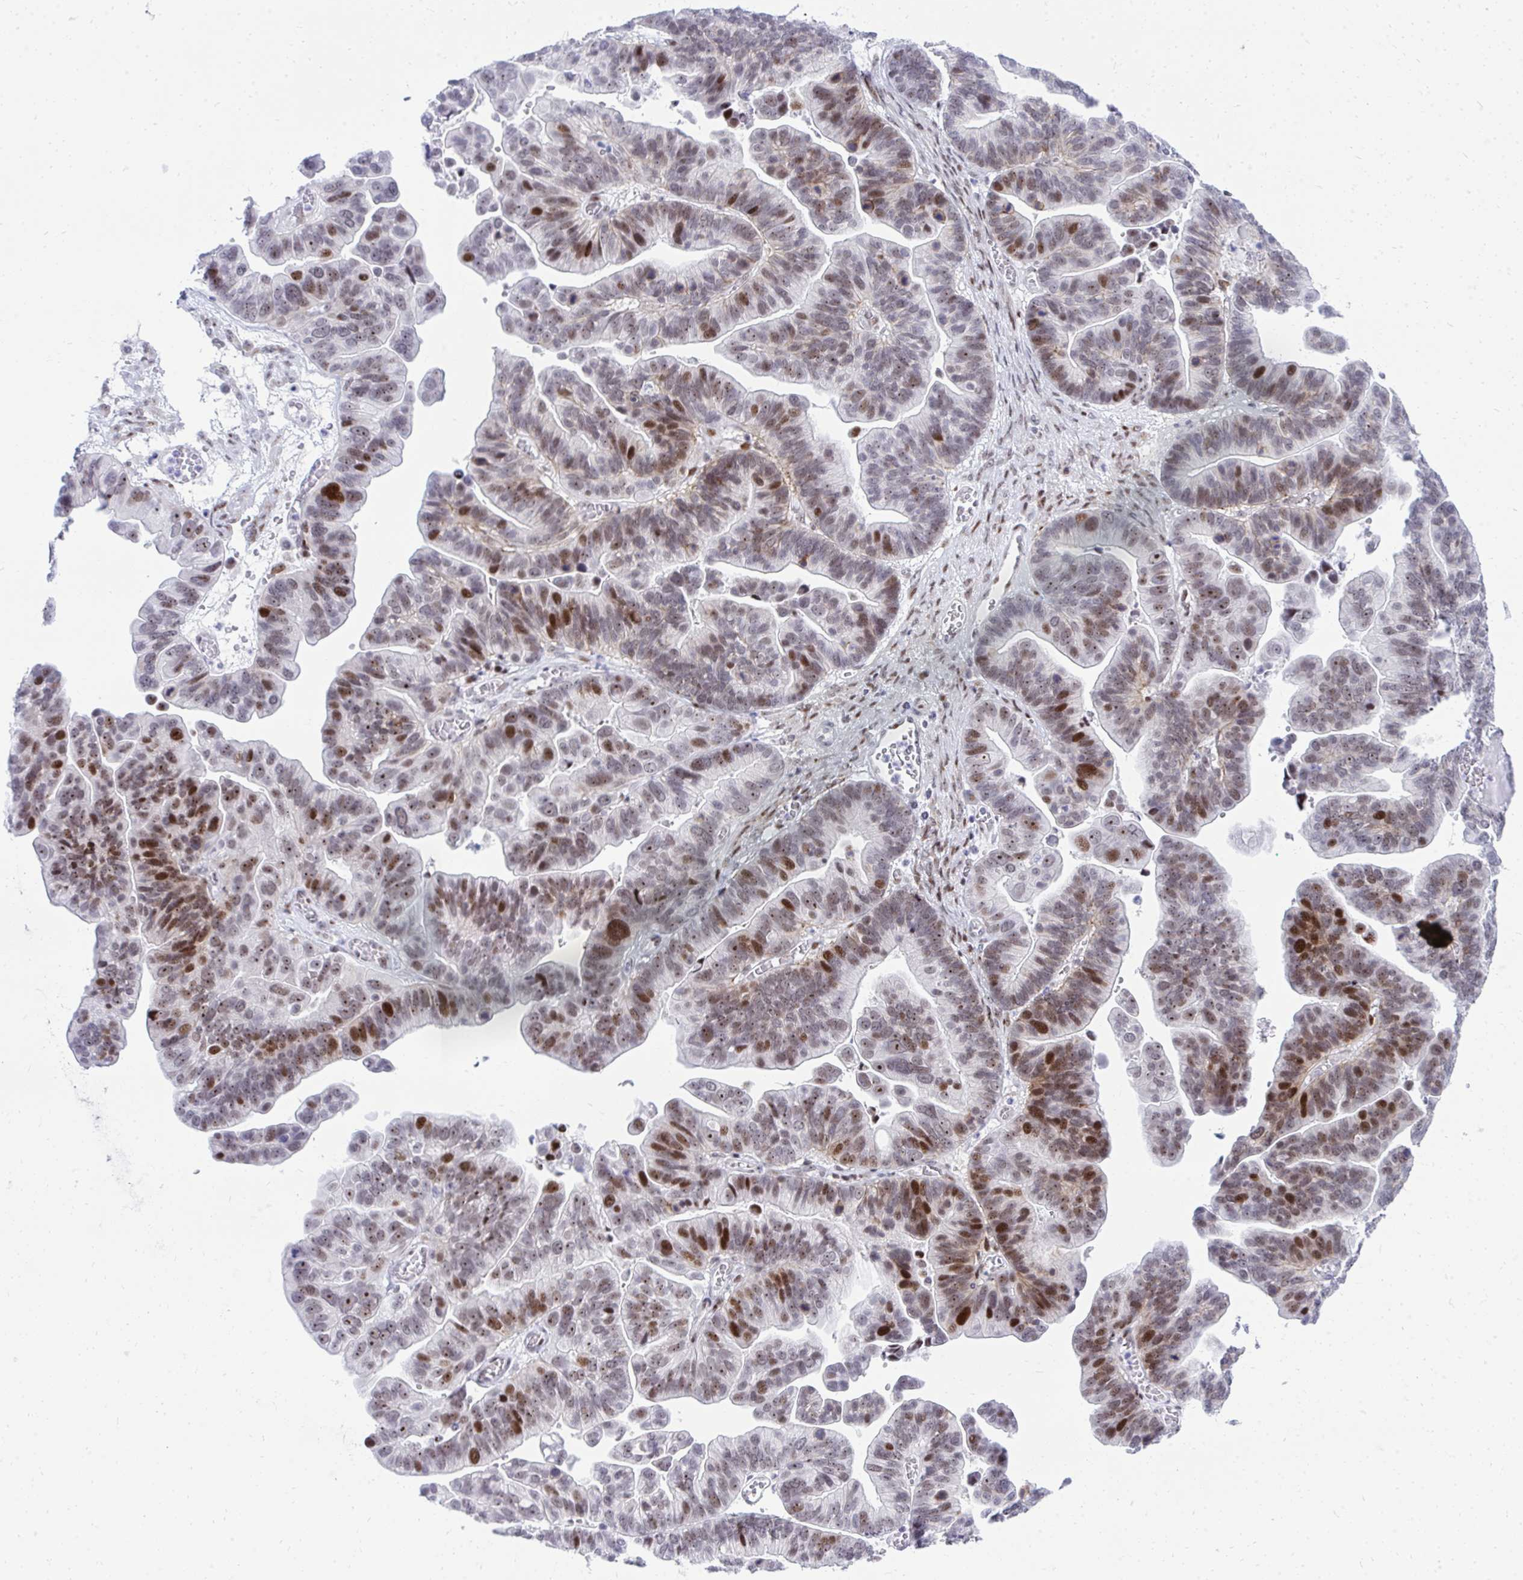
{"staining": {"intensity": "moderate", "quantity": ">75%", "location": "nuclear"}, "tissue": "ovarian cancer", "cell_type": "Tumor cells", "image_type": "cancer", "snomed": [{"axis": "morphology", "description": "Cystadenocarcinoma, serous, NOS"}, {"axis": "topography", "description": "Ovary"}], "caption": "A medium amount of moderate nuclear expression is present in approximately >75% of tumor cells in serous cystadenocarcinoma (ovarian) tissue.", "gene": "GLDN", "patient": {"sex": "female", "age": 56}}